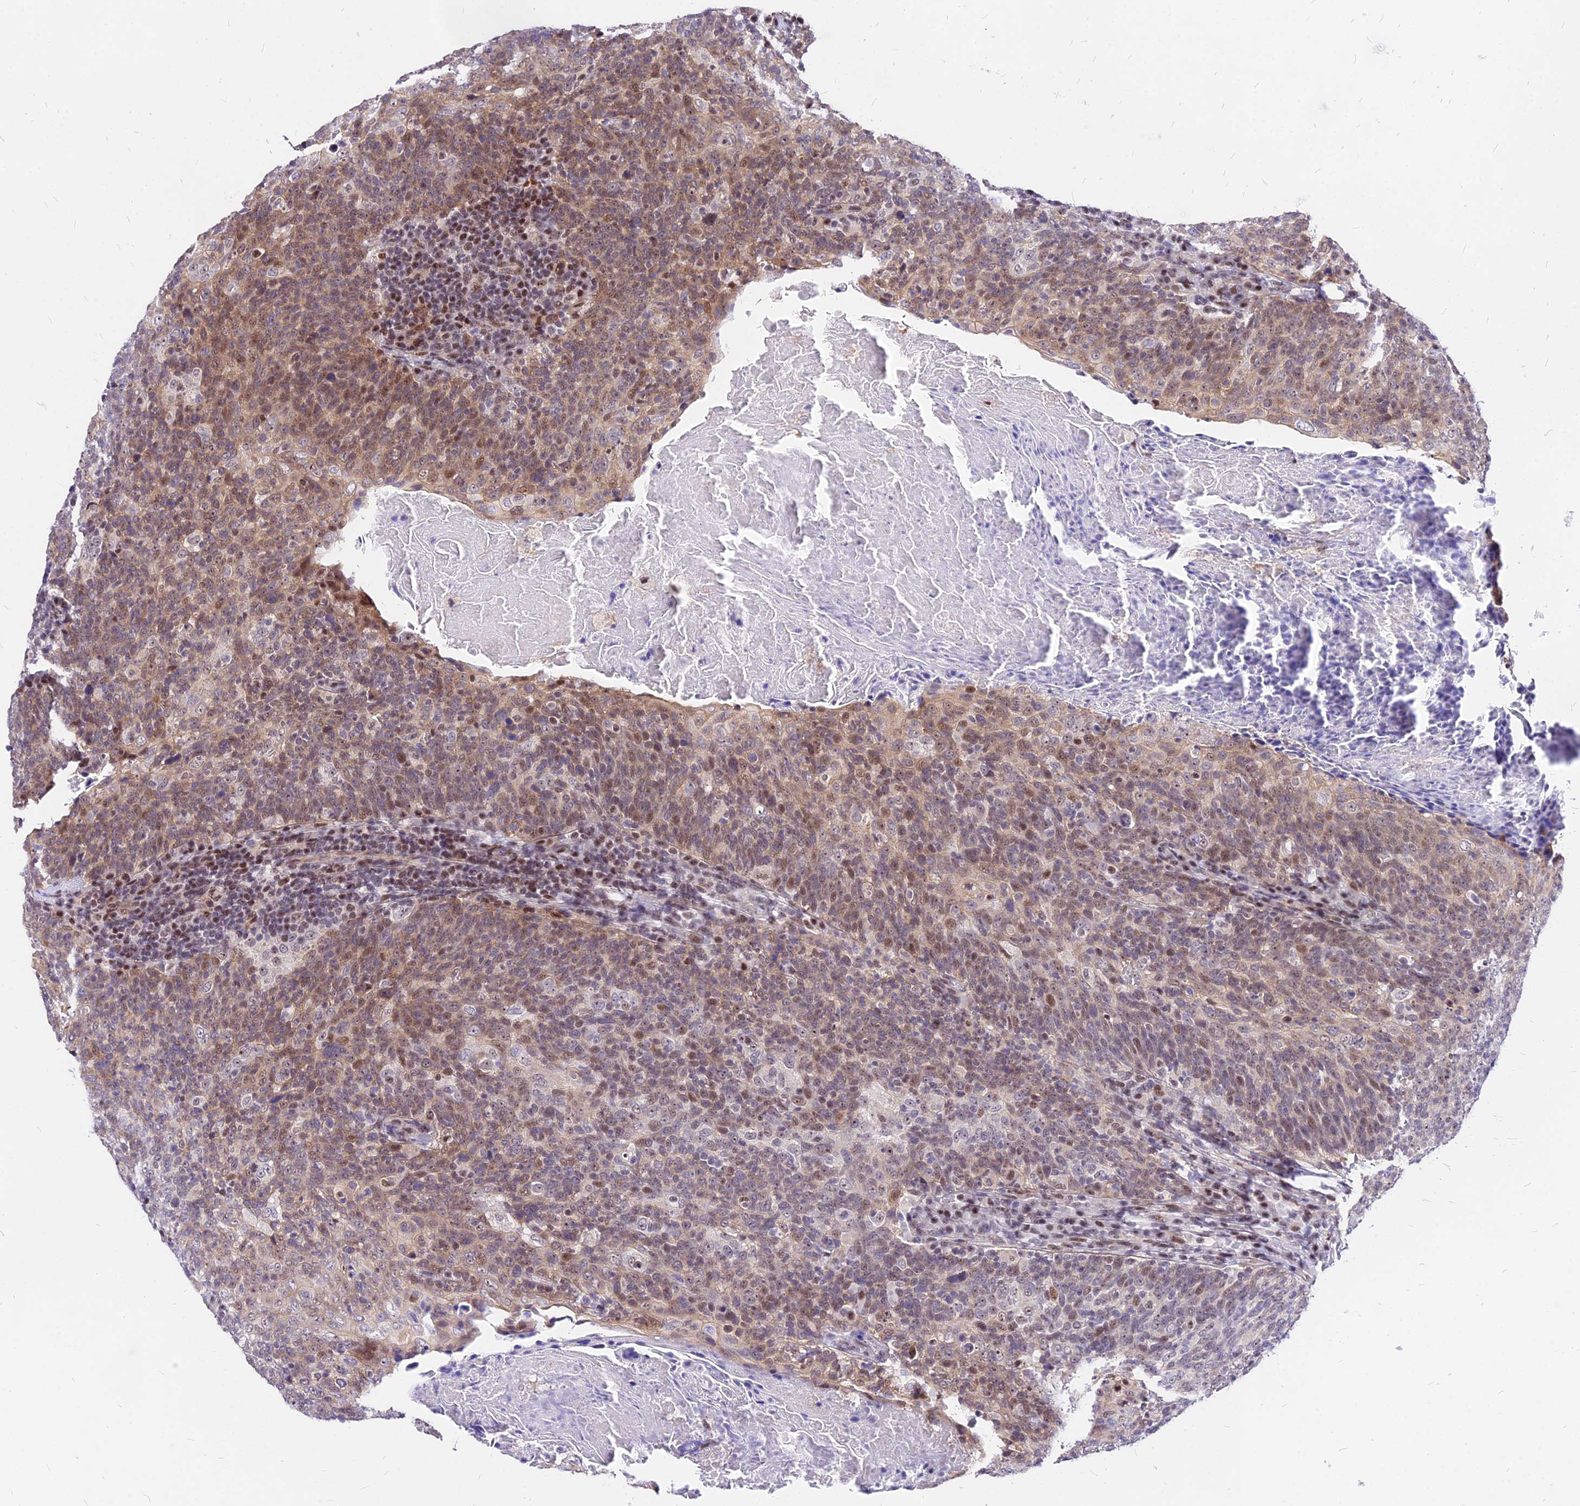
{"staining": {"intensity": "moderate", "quantity": "25%-75%", "location": "cytoplasmic/membranous,nuclear"}, "tissue": "head and neck cancer", "cell_type": "Tumor cells", "image_type": "cancer", "snomed": [{"axis": "morphology", "description": "Squamous cell carcinoma, NOS"}, {"axis": "morphology", "description": "Squamous cell carcinoma, metastatic, NOS"}, {"axis": "topography", "description": "Lymph node"}, {"axis": "topography", "description": "Head-Neck"}], "caption": "High-power microscopy captured an immunohistochemistry micrograph of head and neck cancer, revealing moderate cytoplasmic/membranous and nuclear expression in about 25%-75% of tumor cells.", "gene": "DDX55", "patient": {"sex": "male", "age": 62}}